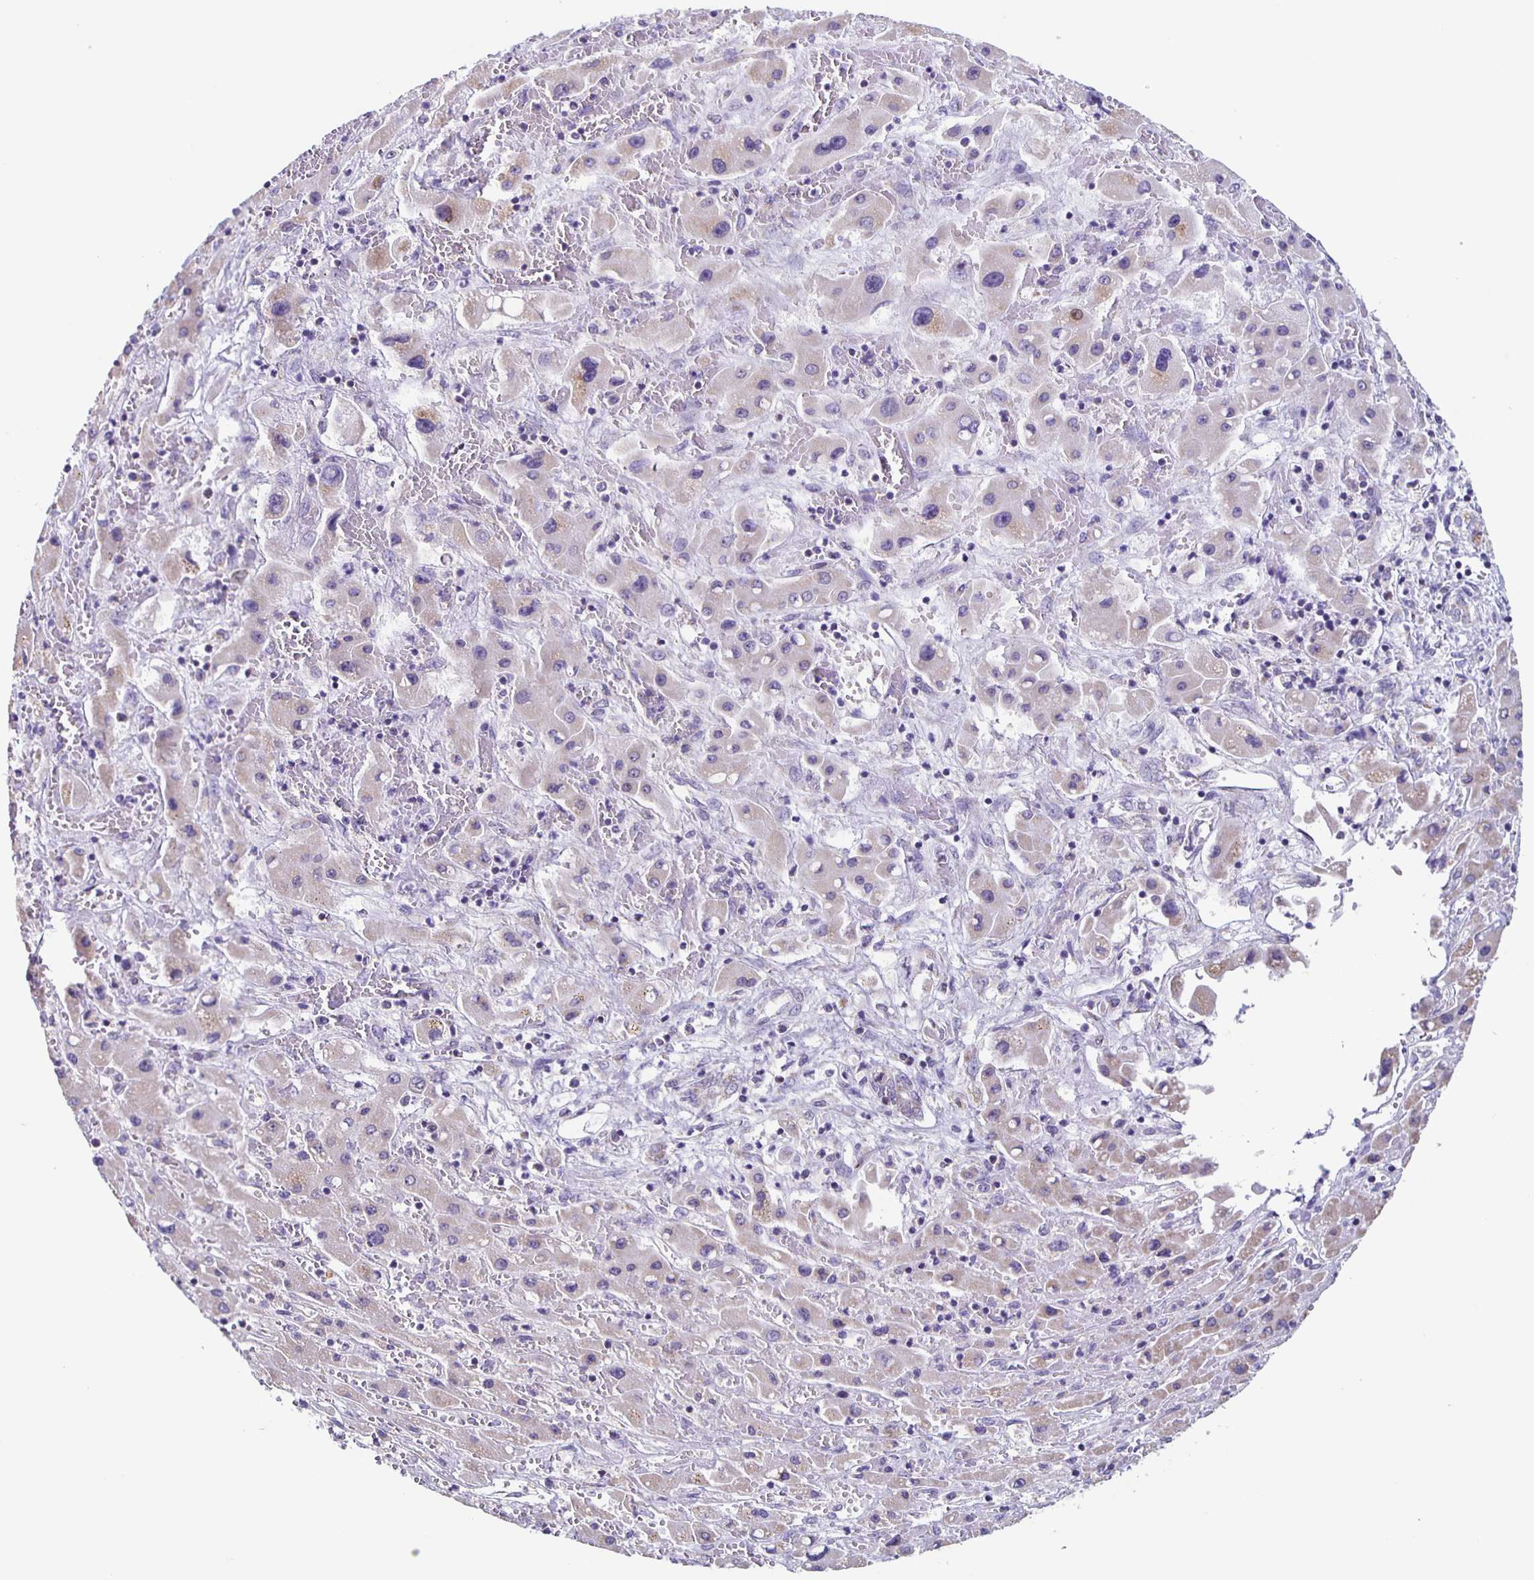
{"staining": {"intensity": "weak", "quantity": "<25%", "location": "cytoplasmic/membranous"}, "tissue": "liver cancer", "cell_type": "Tumor cells", "image_type": "cancer", "snomed": [{"axis": "morphology", "description": "Carcinoma, Hepatocellular, NOS"}, {"axis": "topography", "description": "Liver"}], "caption": "The histopathology image reveals no staining of tumor cells in liver cancer (hepatocellular carcinoma).", "gene": "TPPP", "patient": {"sex": "female", "age": 73}}